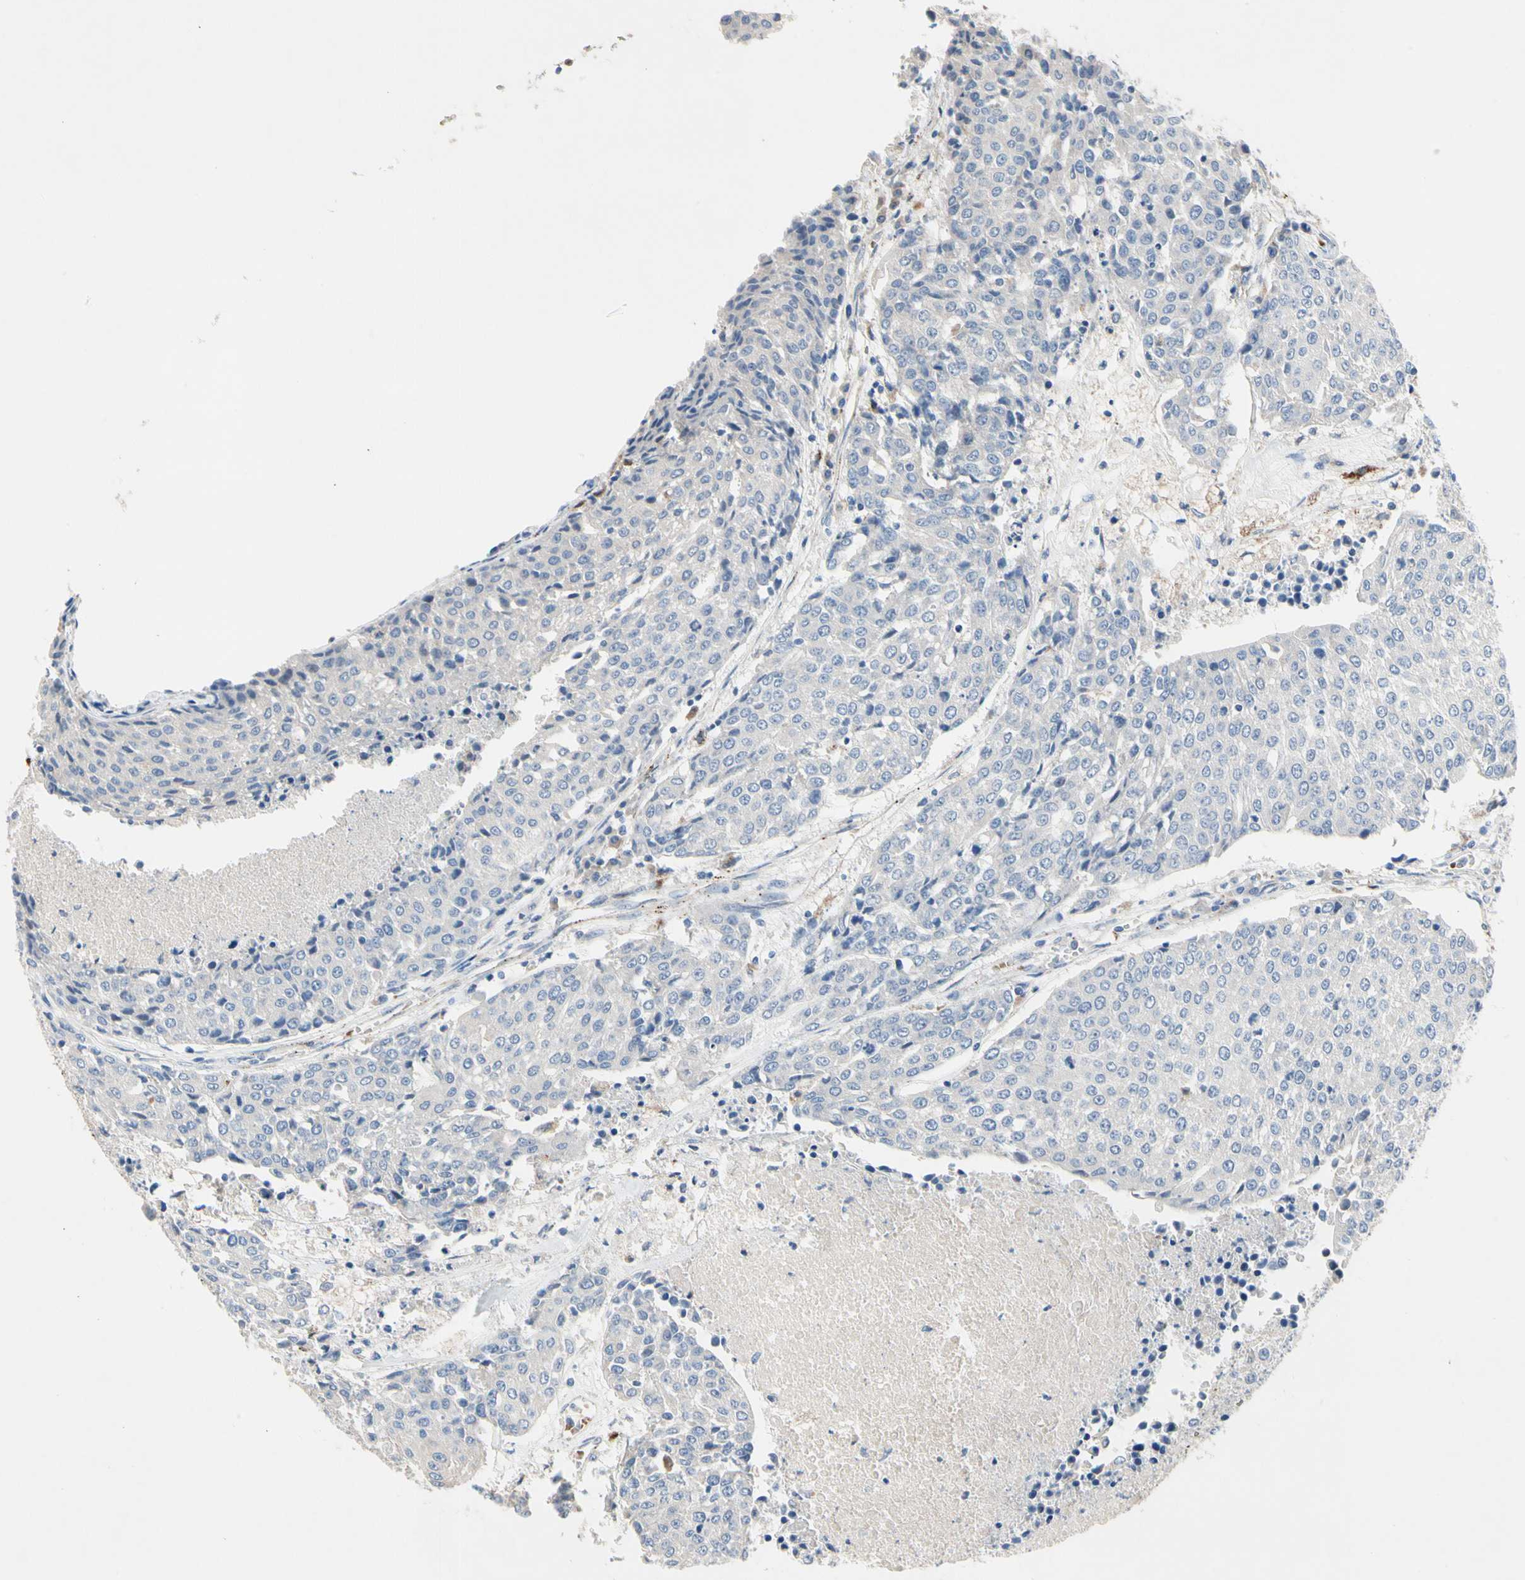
{"staining": {"intensity": "negative", "quantity": "none", "location": "none"}, "tissue": "urothelial cancer", "cell_type": "Tumor cells", "image_type": "cancer", "snomed": [{"axis": "morphology", "description": "Urothelial carcinoma, High grade"}, {"axis": "topography", "description": "Urinary bladder"}], "caption": "Urothelial carcinoma (high-grade) was stained to show a protein in brown. There is no significant staining in tumor cells.", "gene": "RETSAT", "patient": {"sex": "female", "age": 85}}